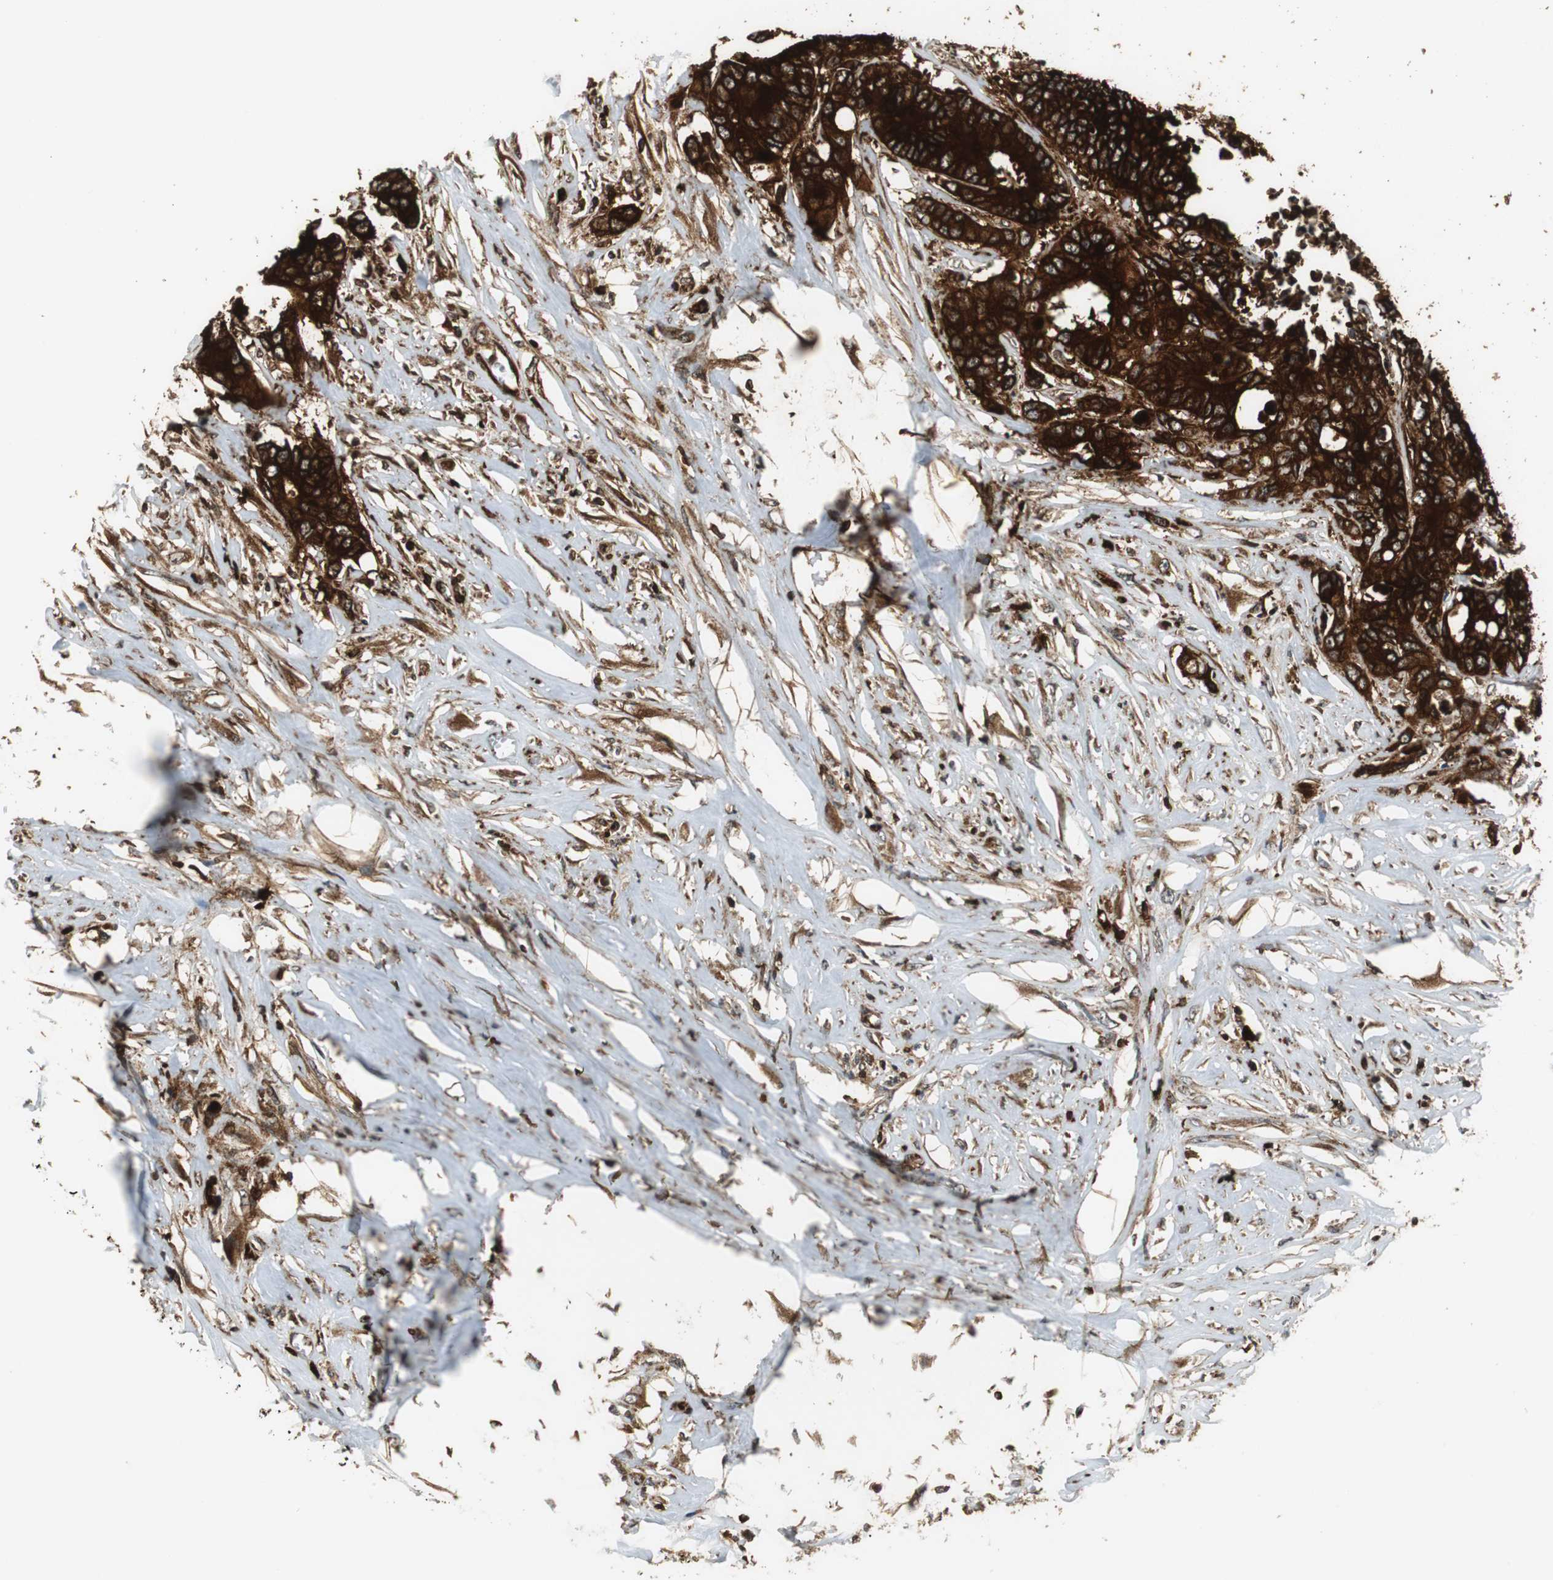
{"staining": {"intensity": "strong", "quantity": ">75%", "location": "cytoplasmic/membranous"}, "tissue": "colorectal cancer", "cell_type": "Tumor cells", "image_type": "cancer", "snomed": [{"axis": "morphology", "description": "Adenocarcinoma, NOS"}, {"axis": "topography", "description": "Rectum"}], "caption": "A micrograph showing strong cytoplasmic/membranous expression in approximately >75% of tumor cells in colorectal cancer, as visualized by brown immunohistochemical staining.", "gene": "TUBA4A", "patient": {"sex": "male", "age": 55}}